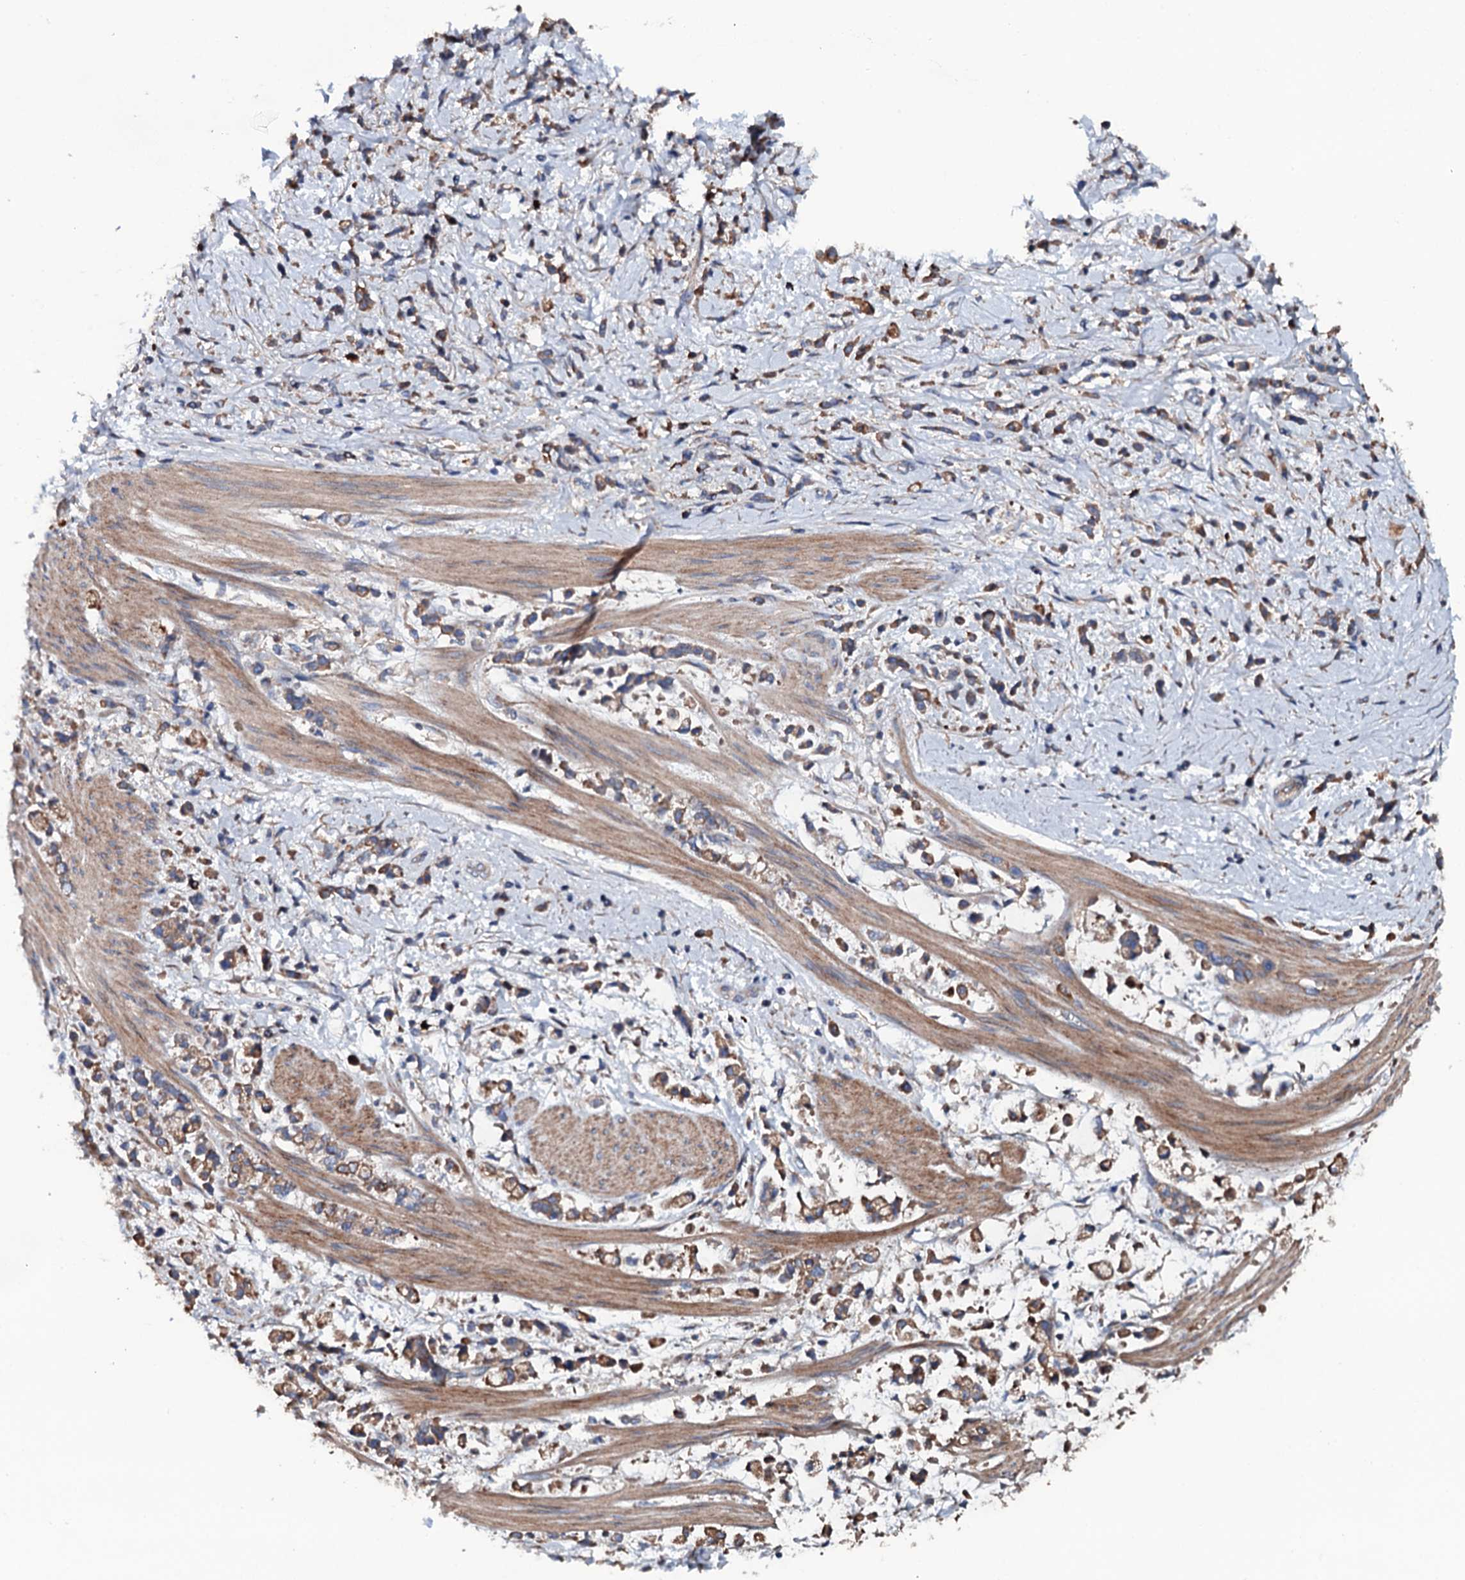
{"staining": {"intensity": "strong", "quantity": ">75%", "location": "cytoplasmic/membranous"}, "tissue": "stomach cancer", "cell_type": "Tumor cells", "image_type": "cancer", "snomed": [{"axis": "morphology", "description": "Adenocarcinoma, NOS"}, {"axis": "topography", "description": "Stomach"}], "caption": "Strong cytoplasmic/membranous positivity is appreciated in approximately >75% of tumor cells in stomach cancer.", "gene": "NEK1", "patient": {"sex": "female", "age": 60}}